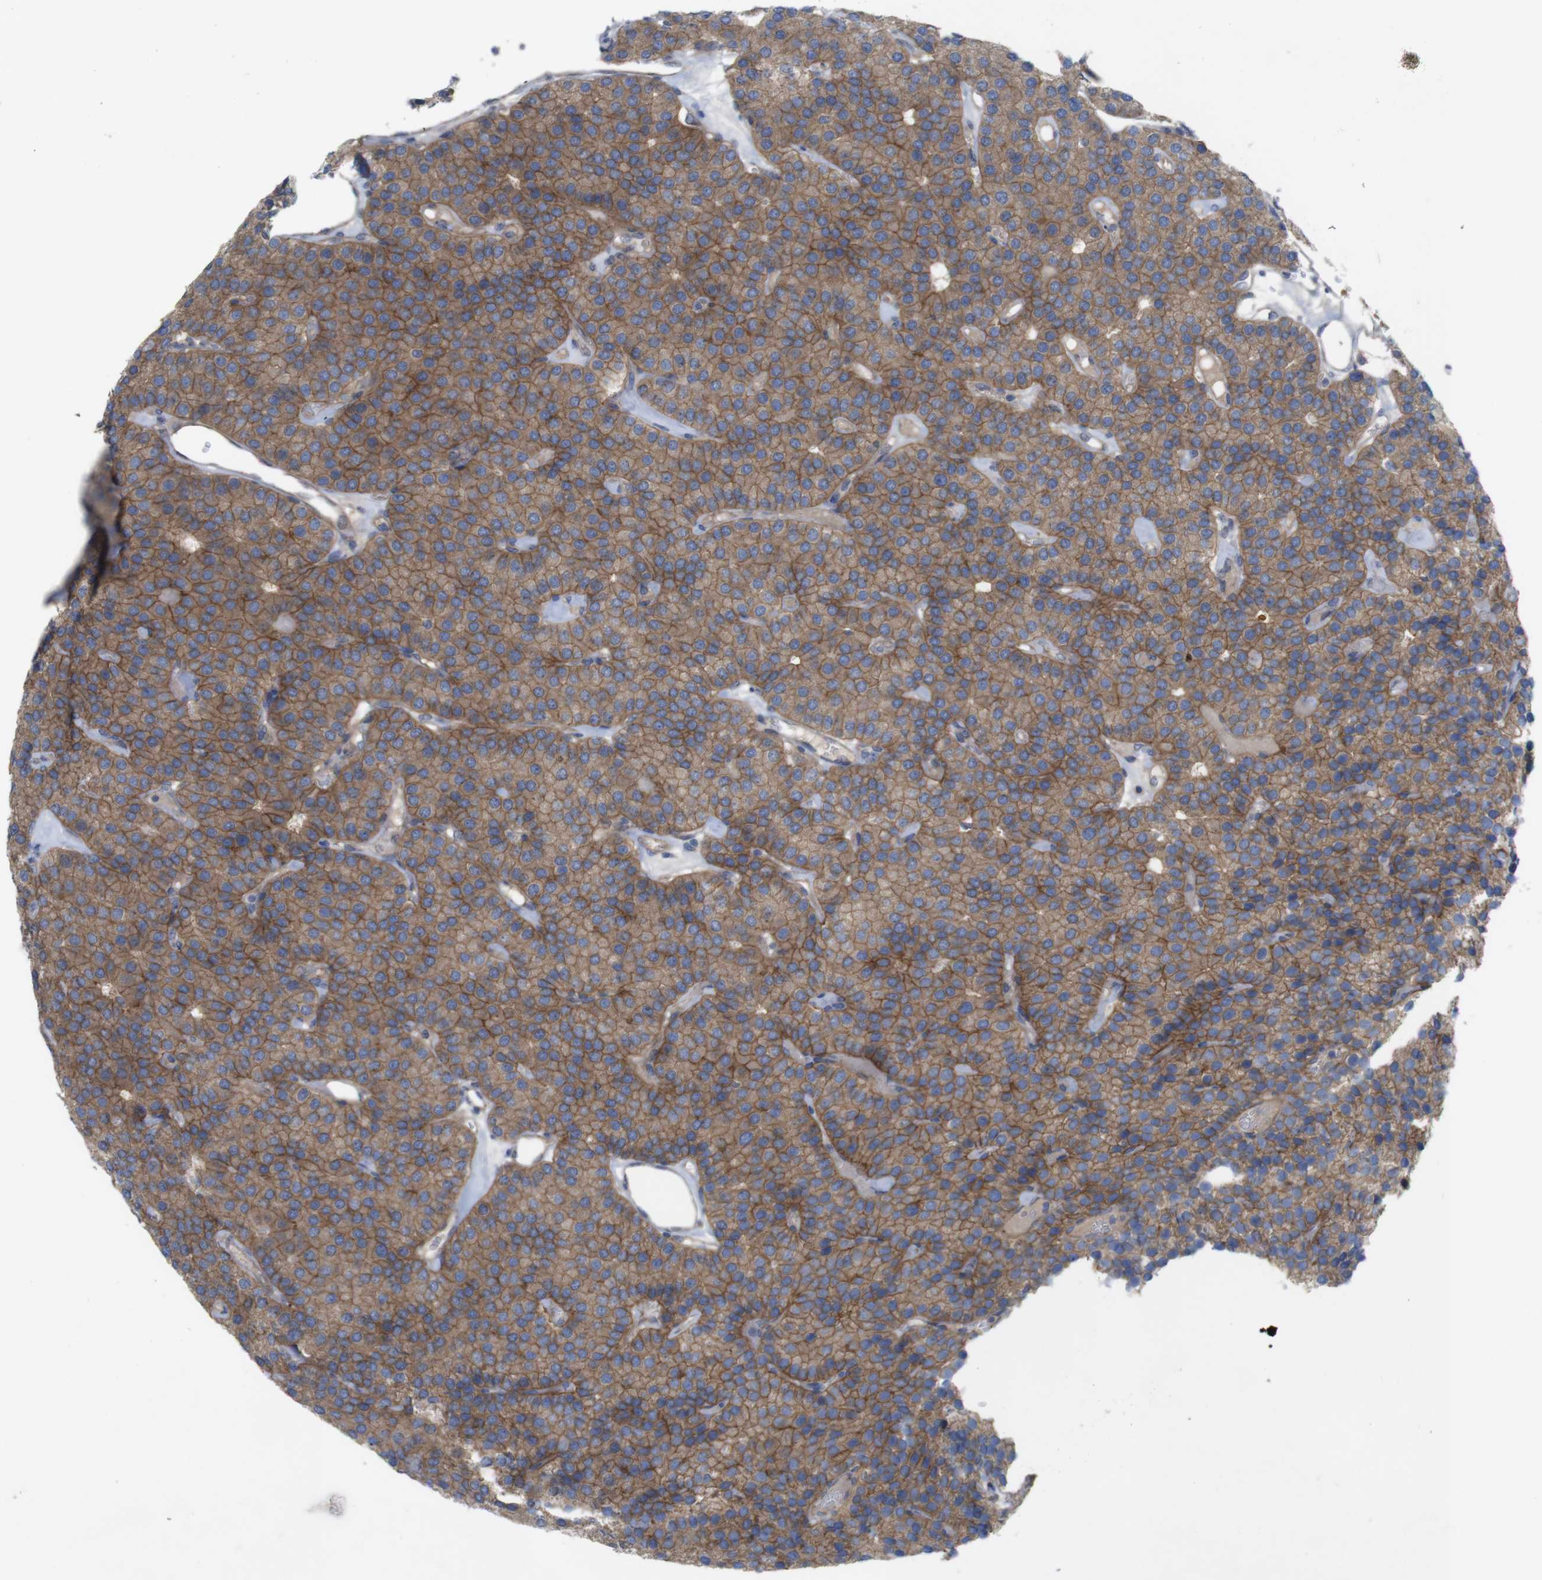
{"staining": {"intensity": "moderate", "quantity": ">75%", "location": "cytoplasmic/membranous"}, "tissue": "parathyroid gland", "cell_type": "Glandular cells", "image_type": "normal", "snomed": [{"axis": "morphology", "description": "Normal tissue, NOS"}, {"axis": "morphology", "description": "Adenoma, NOS"}, {"axis": "topography", "description": "Parathyroid gland"}], "caption": "About >75% of glandular cells in unremarkable parathyroid gland reveal moderate cytoplasmic/membranous protein staining as visualized by brown immunohistochemical staining.", "gene": "KIDINS220", "patient": {"sex": "female", "age": 86}}